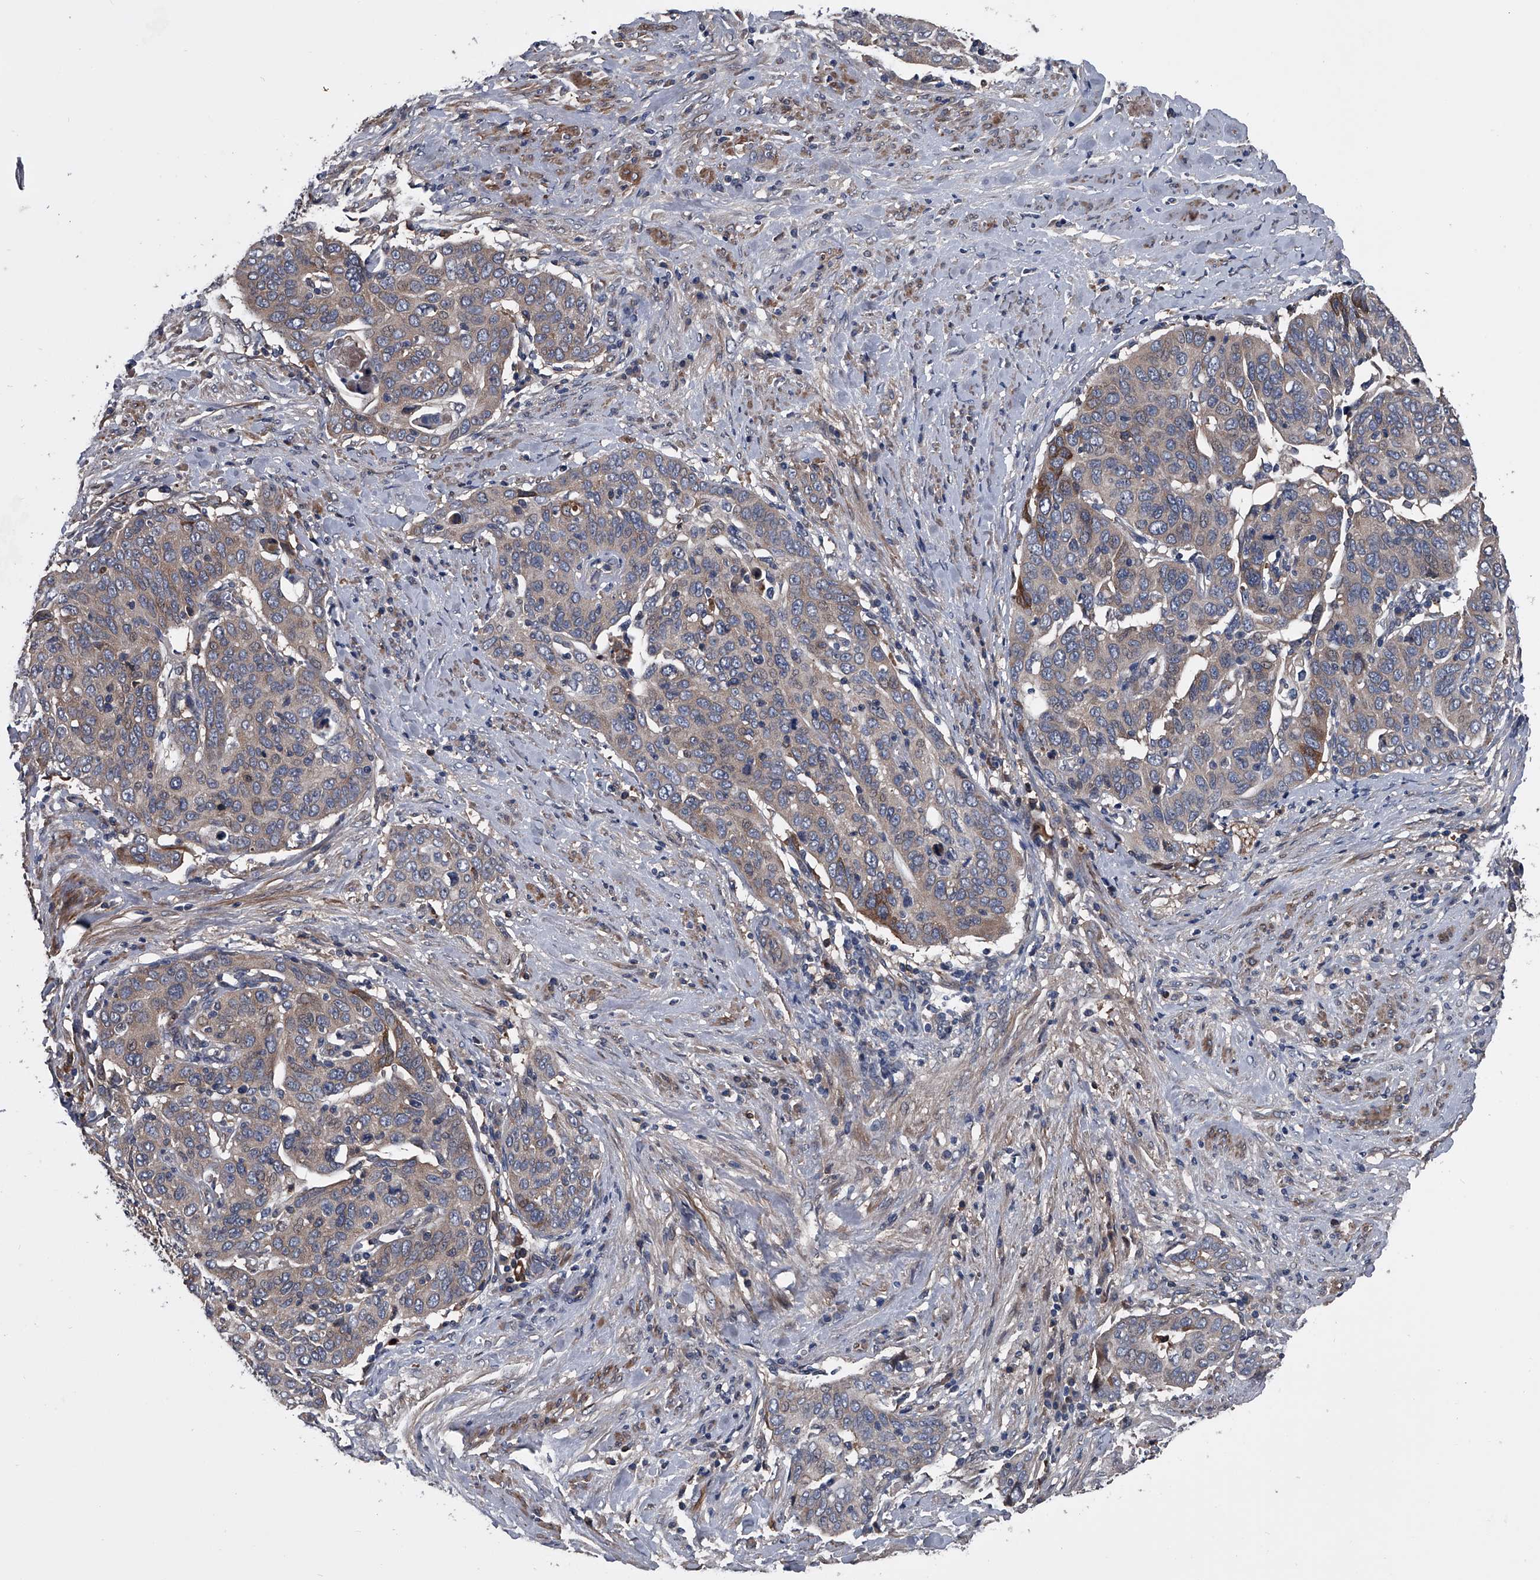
{"staining": {"intensity": "moderate", "quantity": "<25%", "location": "cytoplasmic/membranous"}, "tissue": "cervical cancer", "cell_type": "Tumor cells", "image_type": "cancer", "snomed": [{"axis": "morphology", "description": "Squamous cell carcinoma, NOS"}, {"axis": "topography", "description": "Cervix"}], "caption": "Human cervical cancer (squamous cell carcinoma) stained with a protein marker displays moderate staining in tumor cells.", "gene": "KIF13A", "patient": {"sex": "female", "age": 60}}